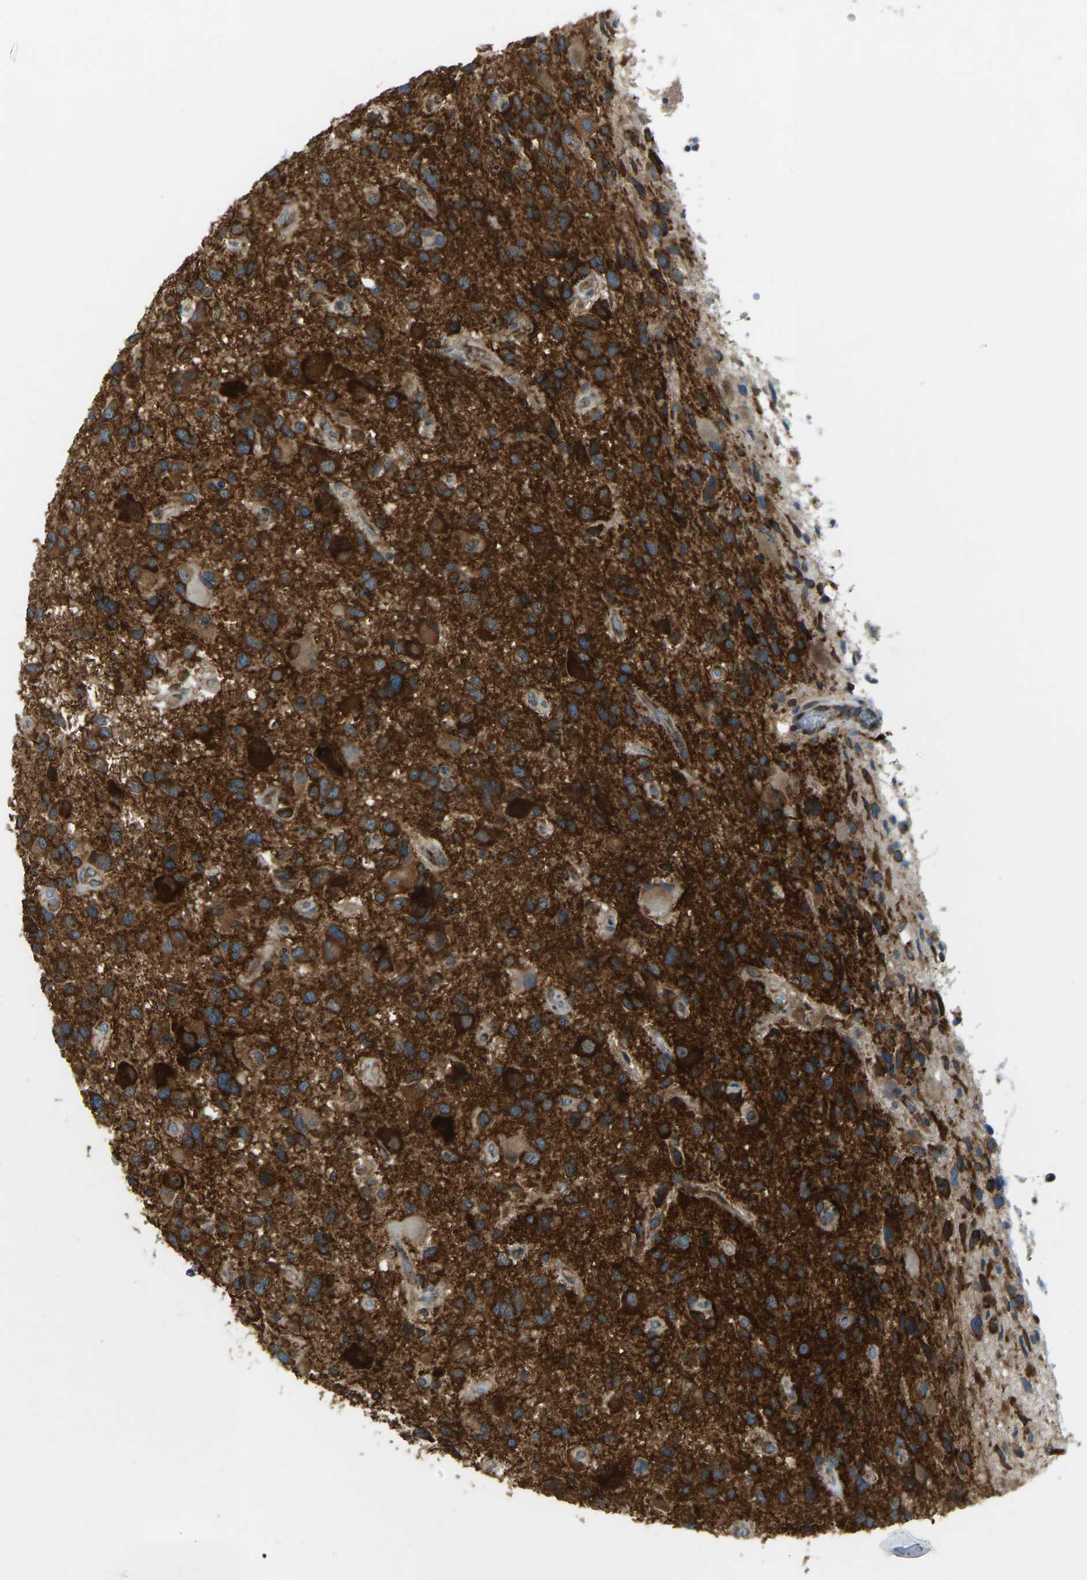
{"staining": {"intensity": "strong", "quantity": ">75%", "location": "cytoplasmic/membranous"}, "tissue": "glioma", "cell_type": "Tumor cells", "image_type": "cancer", "snomed": [{"axis": "morphology", "description": "Glioma, malignant, High grade"}, {"axis": "topography", "description": "Brain"}], "caption": "Human malignant glioma (high-grade) stained with a brown dye demonstrates strong cytoplasmic/membranous positive staining in approximately >75% of tumor cells.", "gene": "STAU2", "patient": {"sex": "male", "age": 33}}